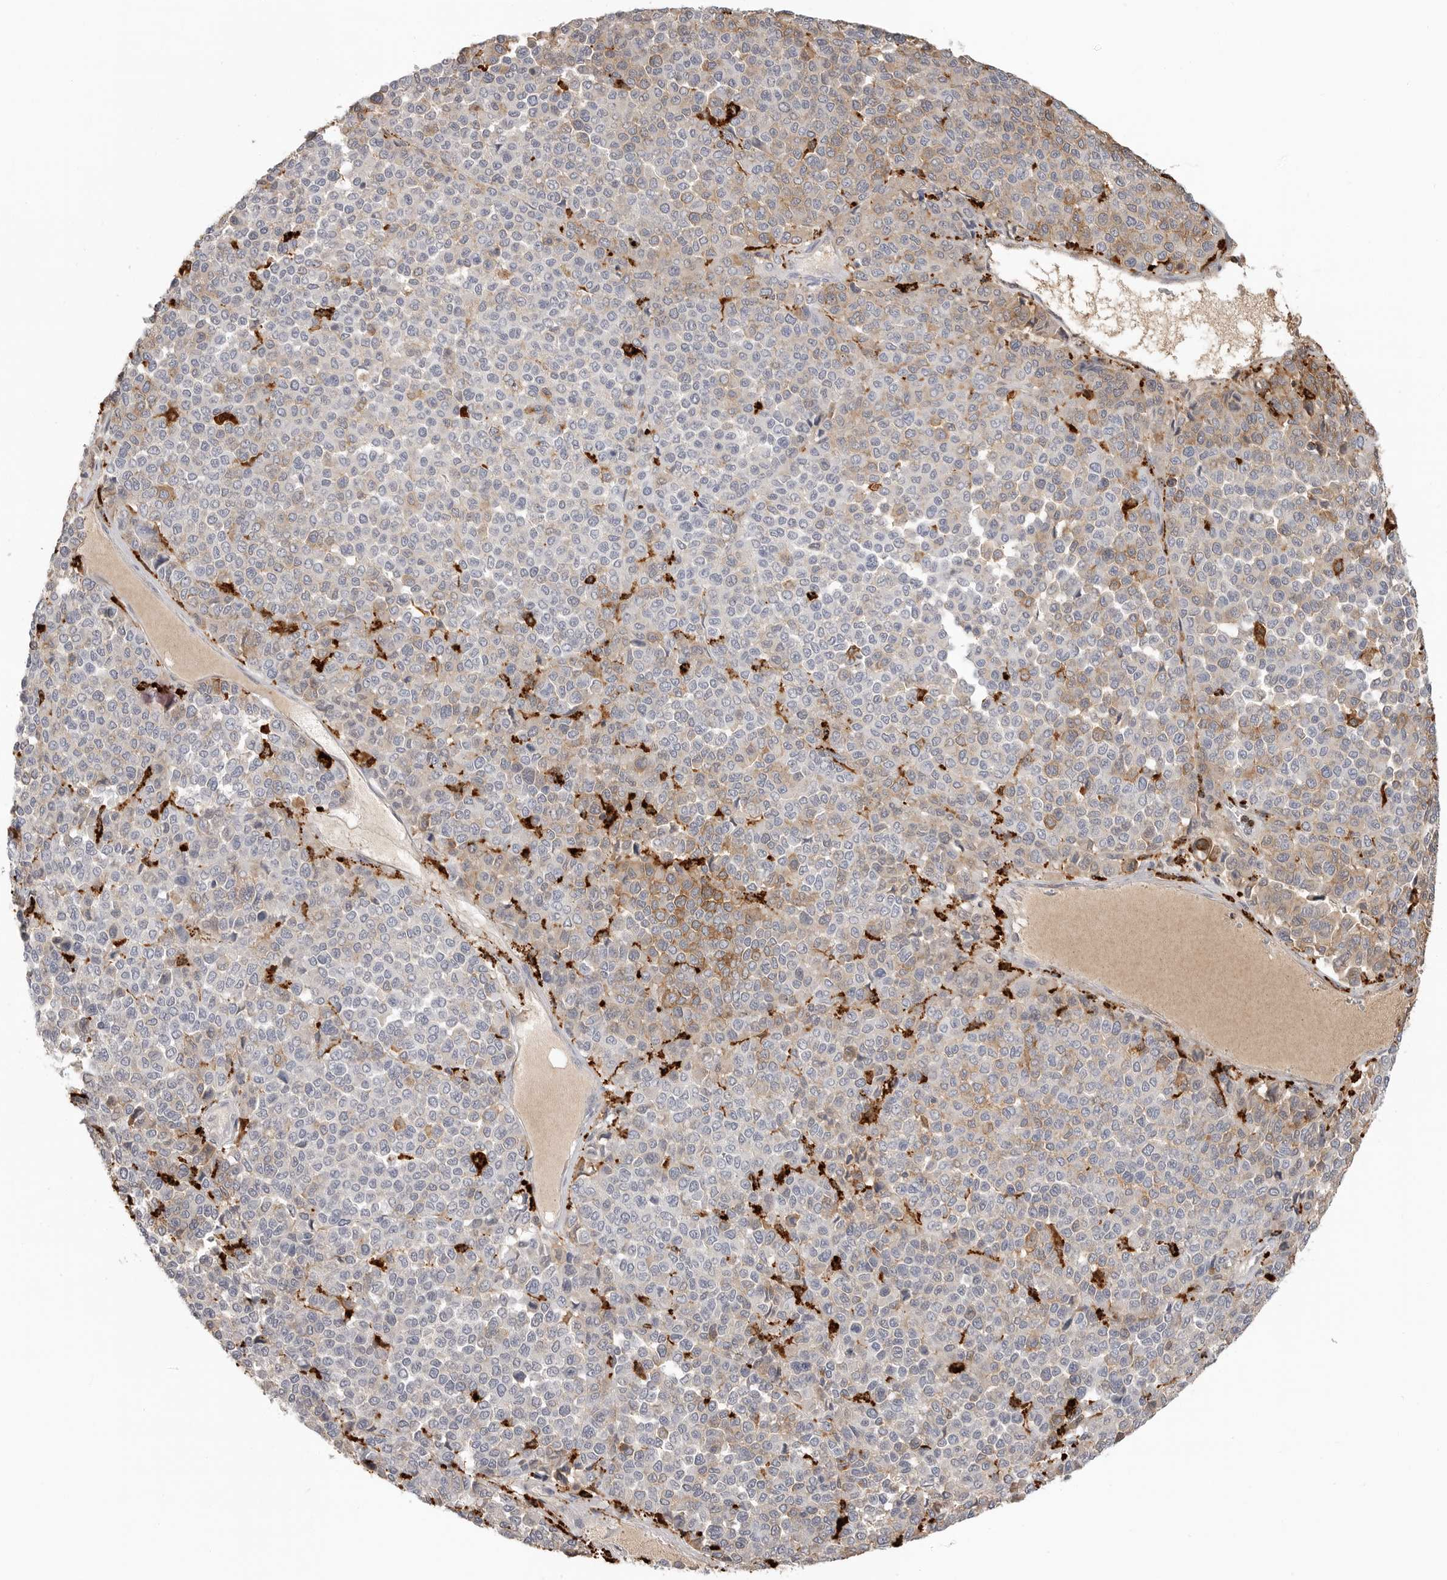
{"staining": {"intensity": "moderate", "quantity": "<25%", "location": "cytoplasmic/membranous"}, "tissue": "melanoma", "cell_type": "Tumor cells", "image_type": "cancer", "snomed": [{"axis": "morphology", "description": "Malignant melanoma, Metastatic site"}, {"axis": "topography", "description": "Pancreas"}], "caption": "Moderate cytoplasmic/membranous staining is appreciated in about <25% of tumor cells in malignant melanoma (metastatic site). Using DAB (3,3'-diaminobenzidine) (brown) and hematoxylin (blue) stains, captured at high magnification using brightfield microscopy.", "gene": "IFI30", "patient": {"sex": "female", "age": 30}}